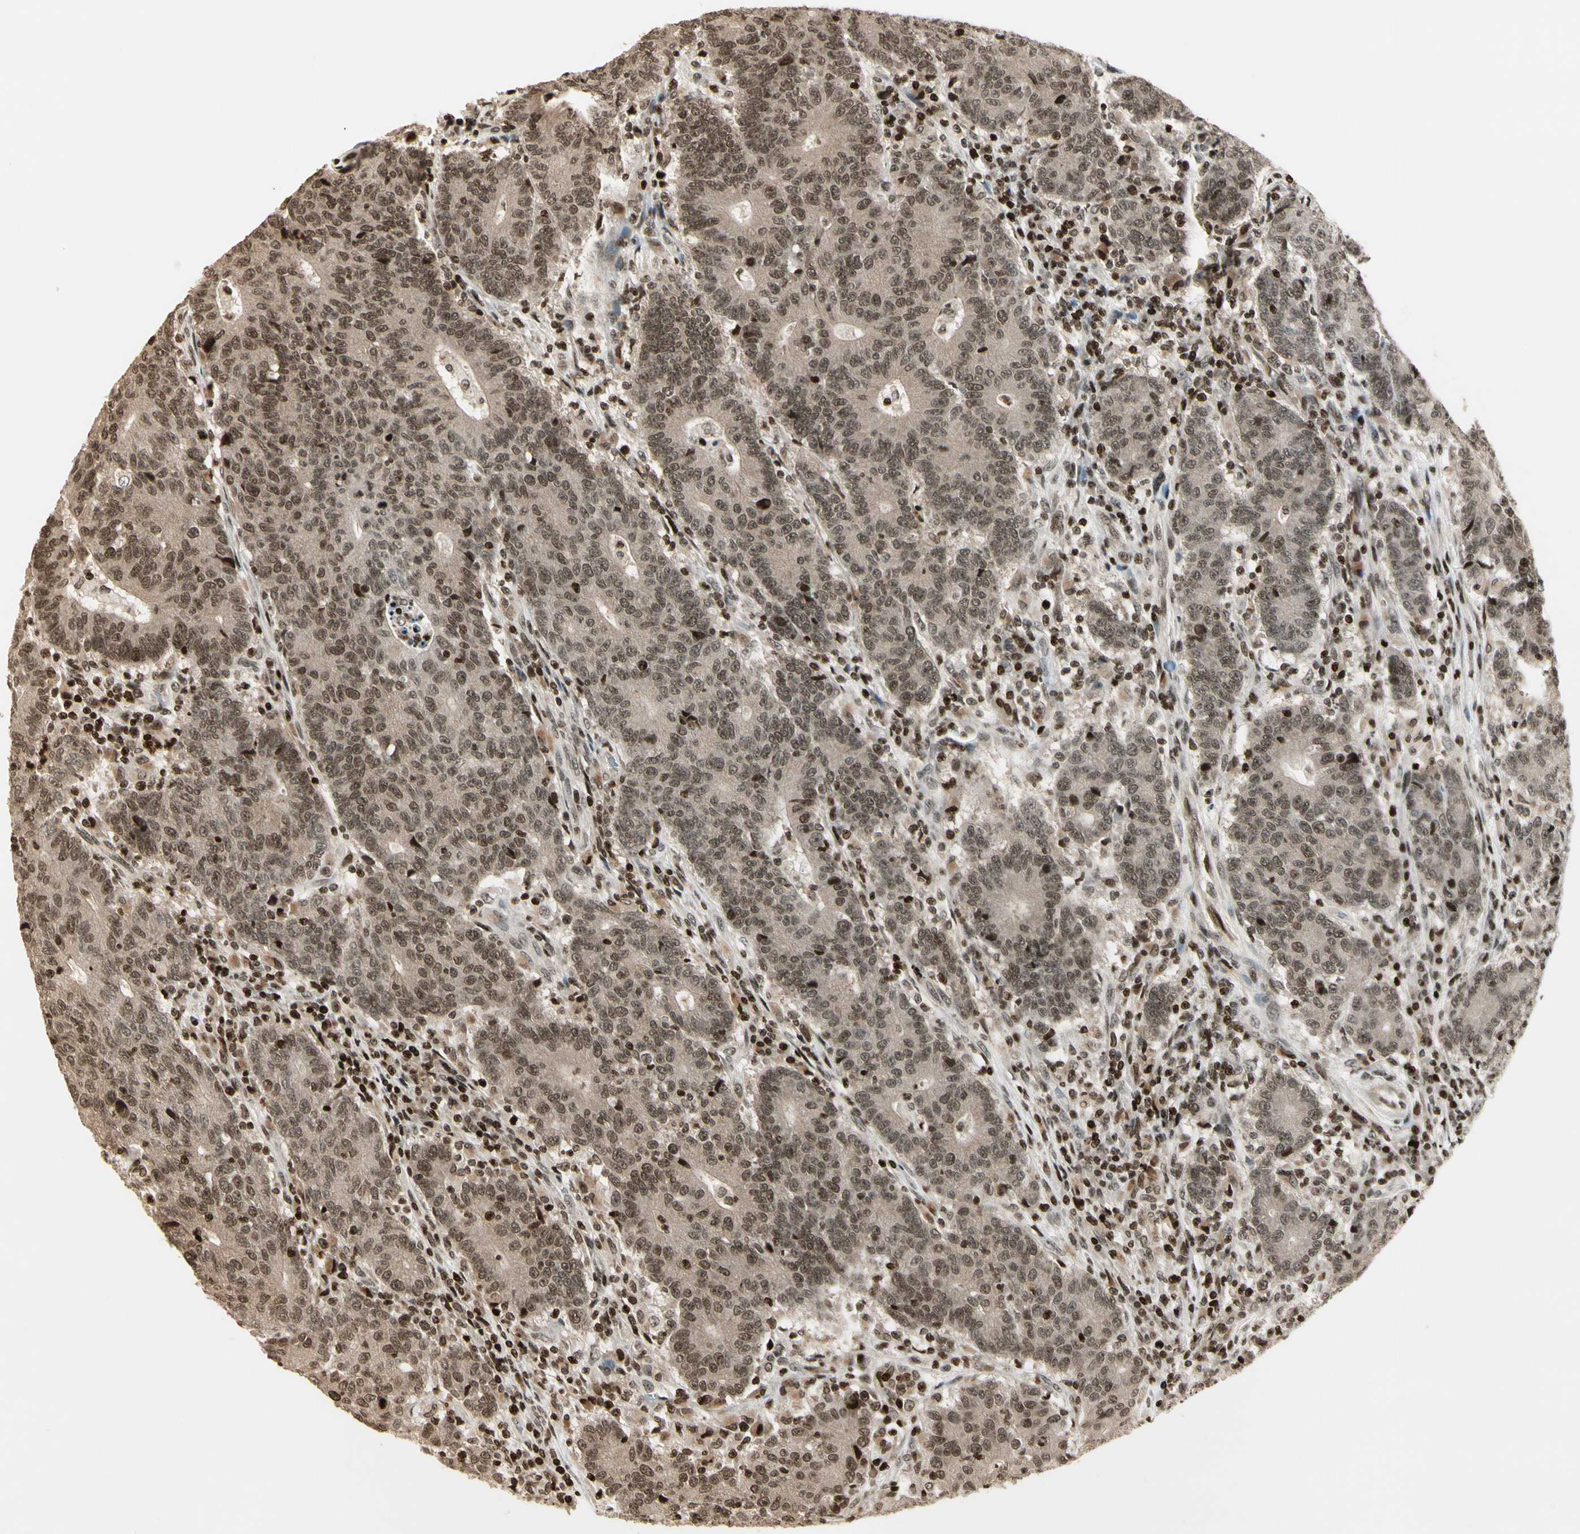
{"staining": {"intensity": "moderate", "quantity": ">75%", "location": "cytoplasmic/membranous"}, "tissue": "colorectal cancer", "cell_type": "Tumor cells", "image_type": "cancer", "snomed": [{"axis": "morphology", "description": "Normal tissue, NOS"}, {"axis": "morphology", "description": "Adenocarcinoma, NOS"}, {"axis": "topography", "description": "Colon"}], "caption": "This photomicrograph exhibits immunohistochemistry staining of human colorectal adenocarcinoma, with medium moderate cytoplasmic/membranous expression in about >75% of tumor cells.", "gene": "TSHZ3", "patient": {"sex": "female", "age": 75}}